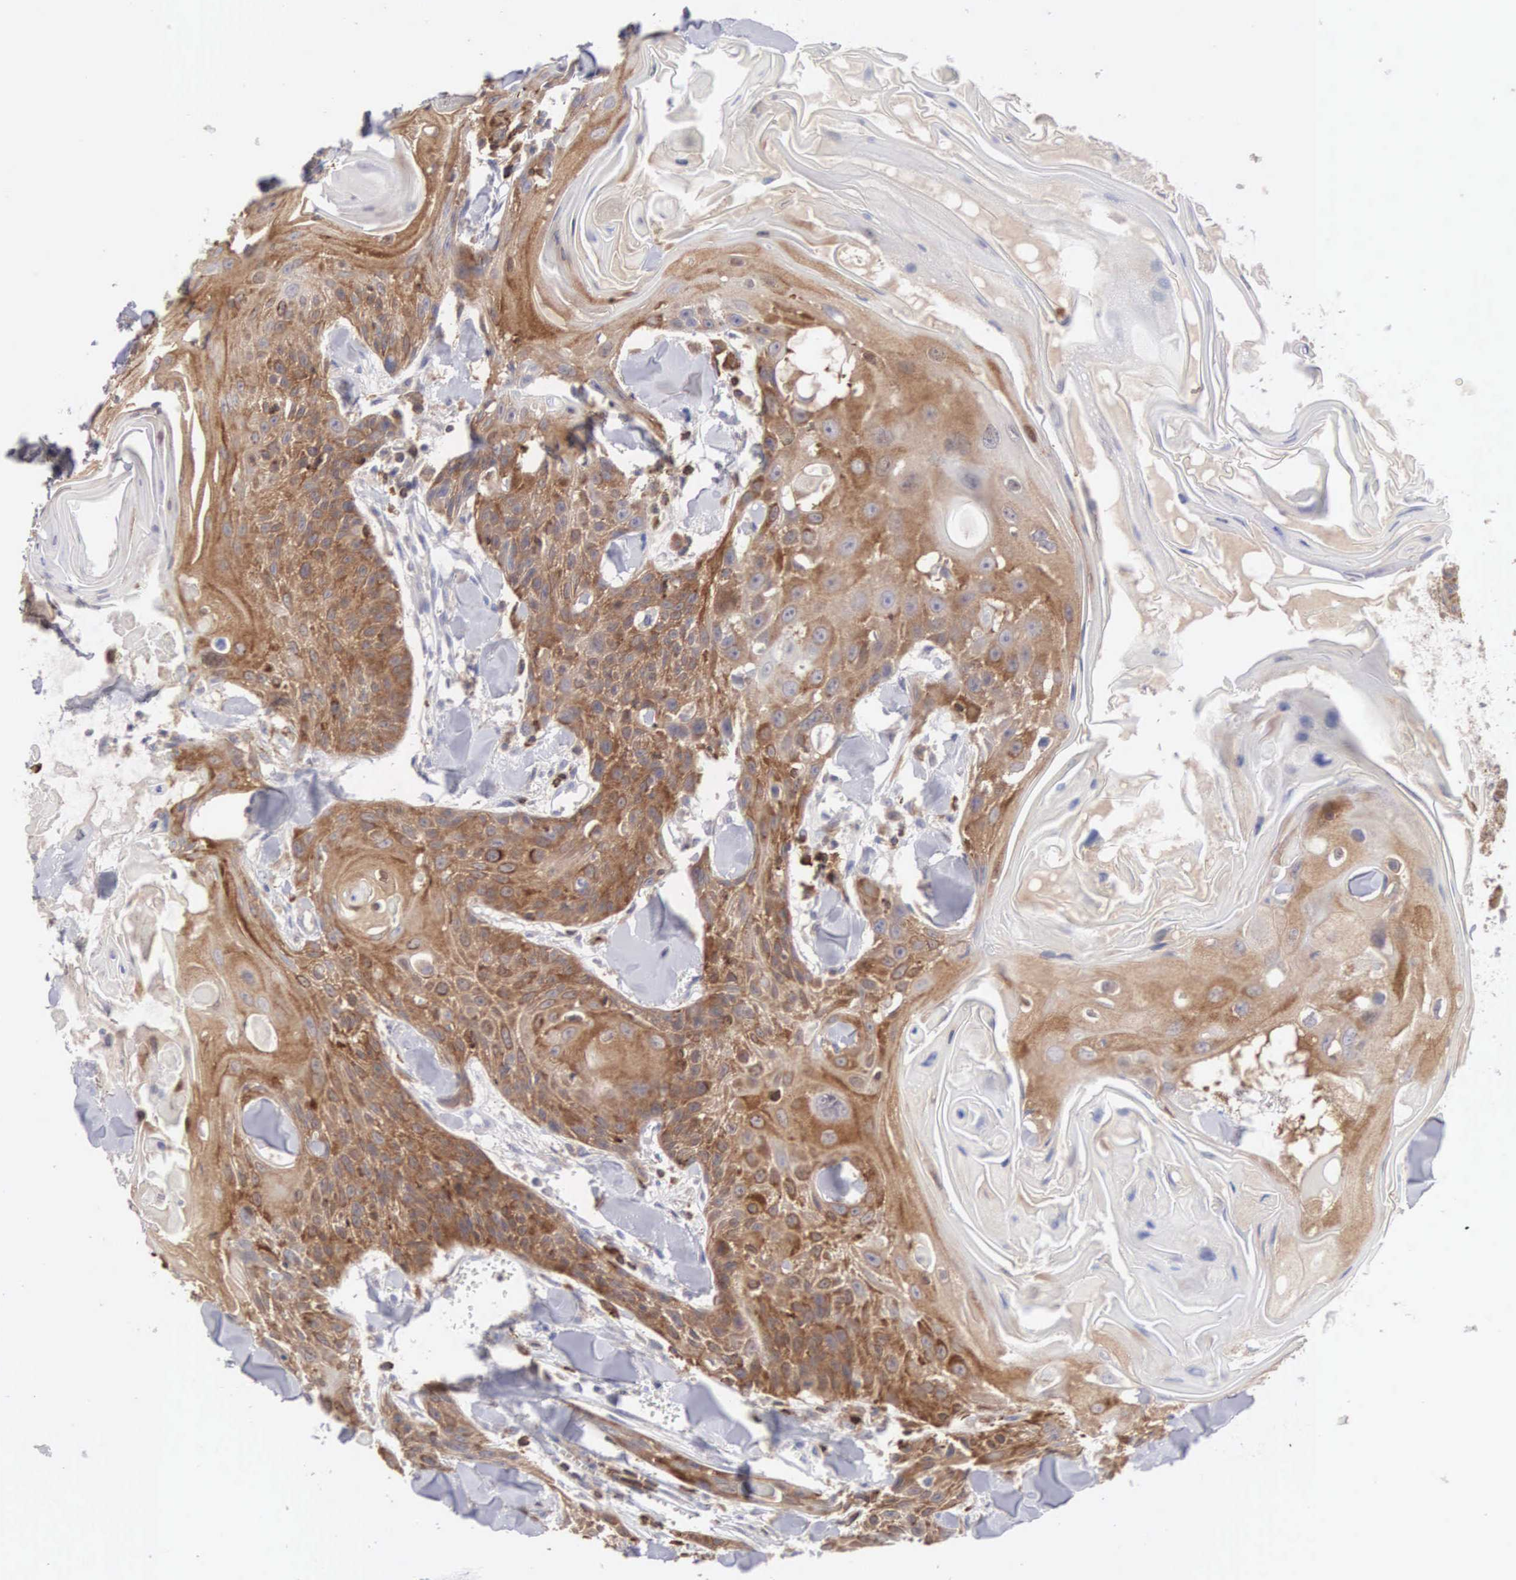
{"staining": {"intensity": "strong", "quantity": ">75%", "location": "cytoplasmic/membranous"}, "tissue": "head and neck cancer", "cell_type": "Tumor cells", "image_type": "cancer", "snomed": [{"axis": "morphology", "description": "Squamous cell carcinoma, NOS"}, {"axis": "morphology", "description": "Squamous cell carcinoma, metastatic, NOS"}, {"axis": "topography", "description": "Lymph node"}, {"axis": "topography", "description": "Salivary gland"}, {"axis": "topography", "description": "Head-Neck"}], "caption": "IHC image of neoplastic tissue: human head and neck metastatic squamous cell carcinoma stained using IHC shows high levels of strong protein expression localized specifically in the cytoplasmic/membranous of tumor cells, appearing as a cytoplasmic/membranous brown color.", "gene": "SH3BP1", "patient": {"sex": "female", "age": 74}}